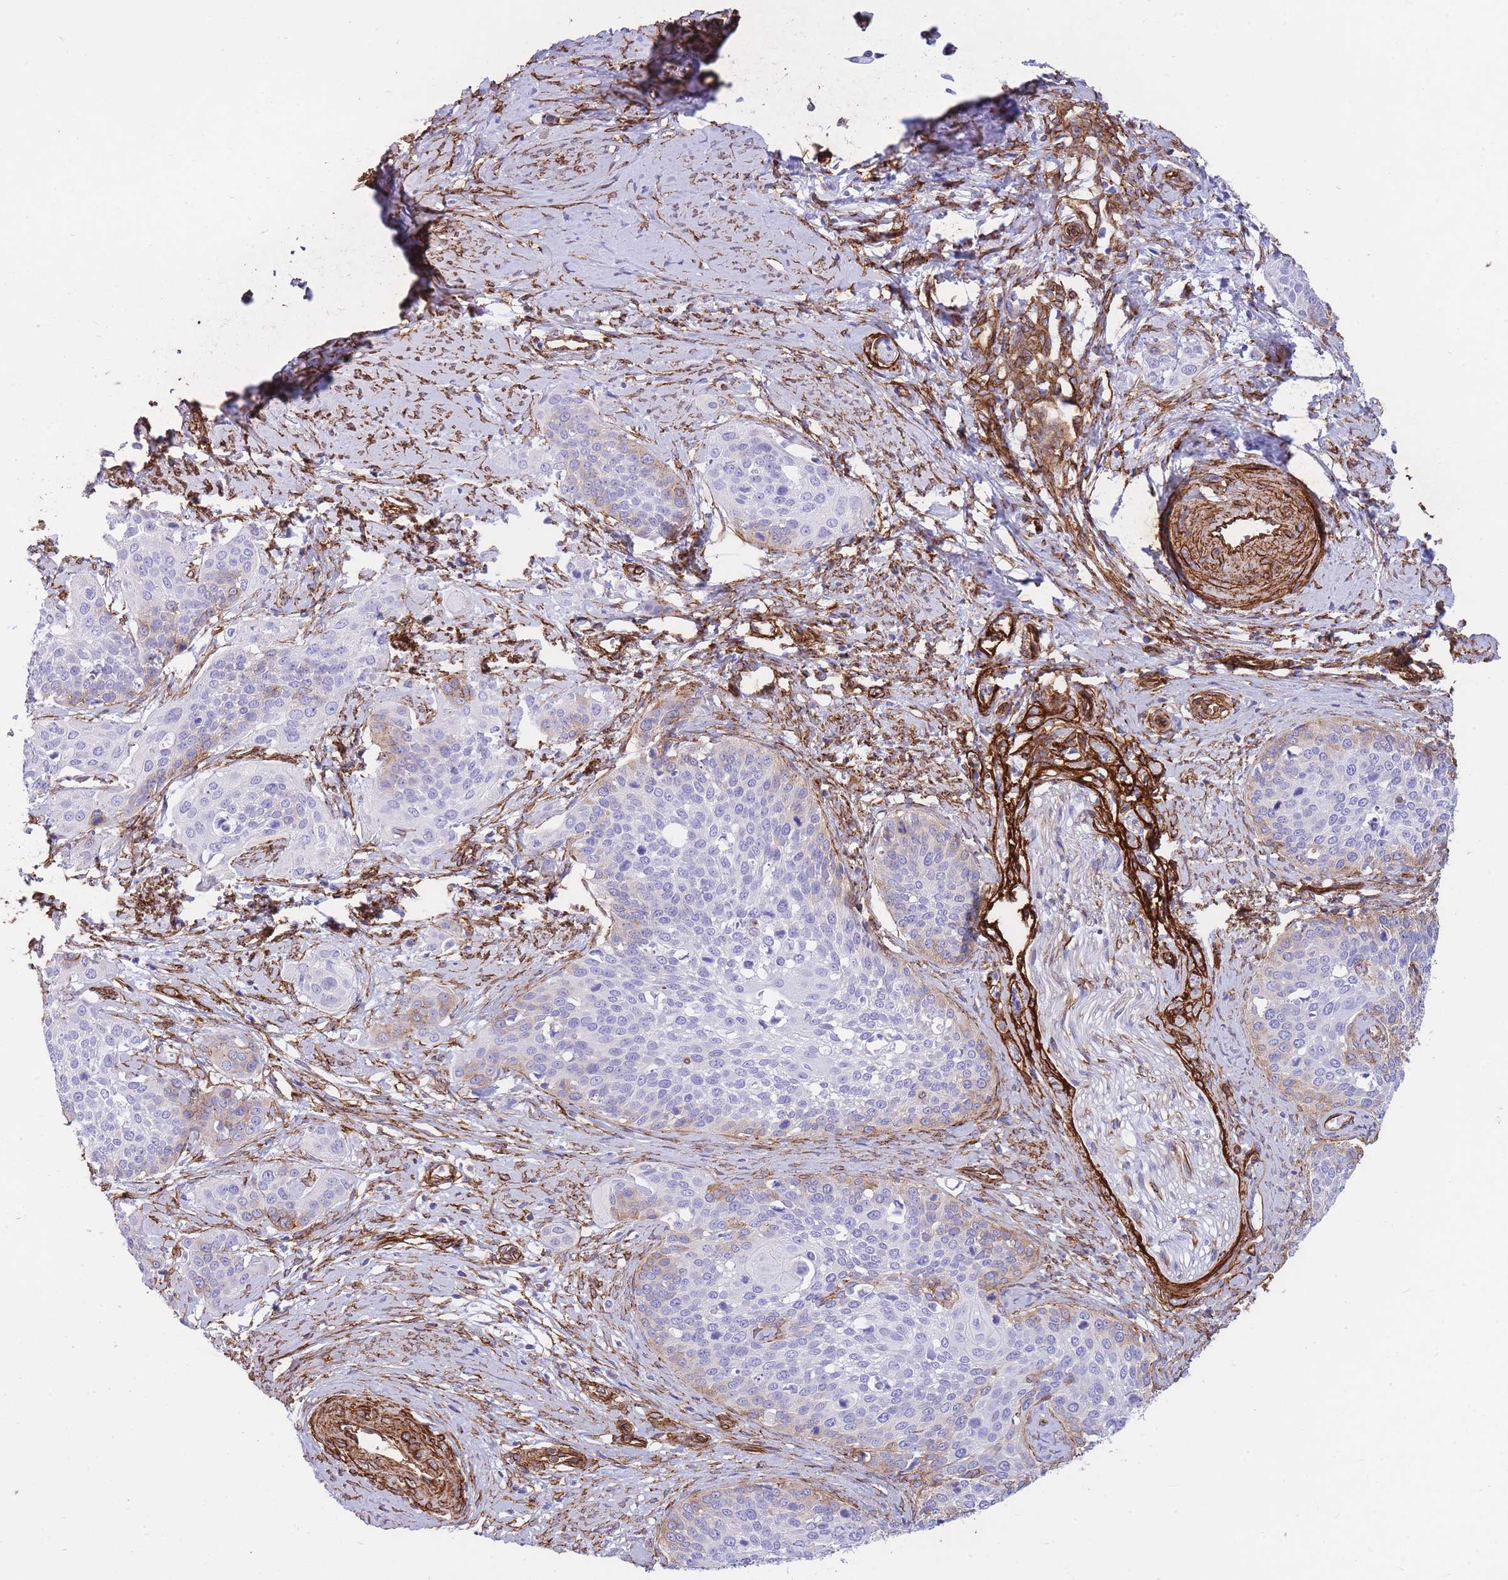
{"staining": {"intensity": "negative", "quantity": "none", "location": "none"}, "tissue": "cervical cancer", "cell_type": "Tumor cells", "image_type": "cancer", "snomed": [{"axis": "morphology", "description": "Squamous cell carcinoma, NOS"}, {"axis": "topography", "description": "Cervix"}], "caption": "Immunohistochemistry (IHC) of human cervical cancer exhibits no expression in tumor cells.", "gene": "CAVIN1", "patient": {"sex": "female", "age": 44}}